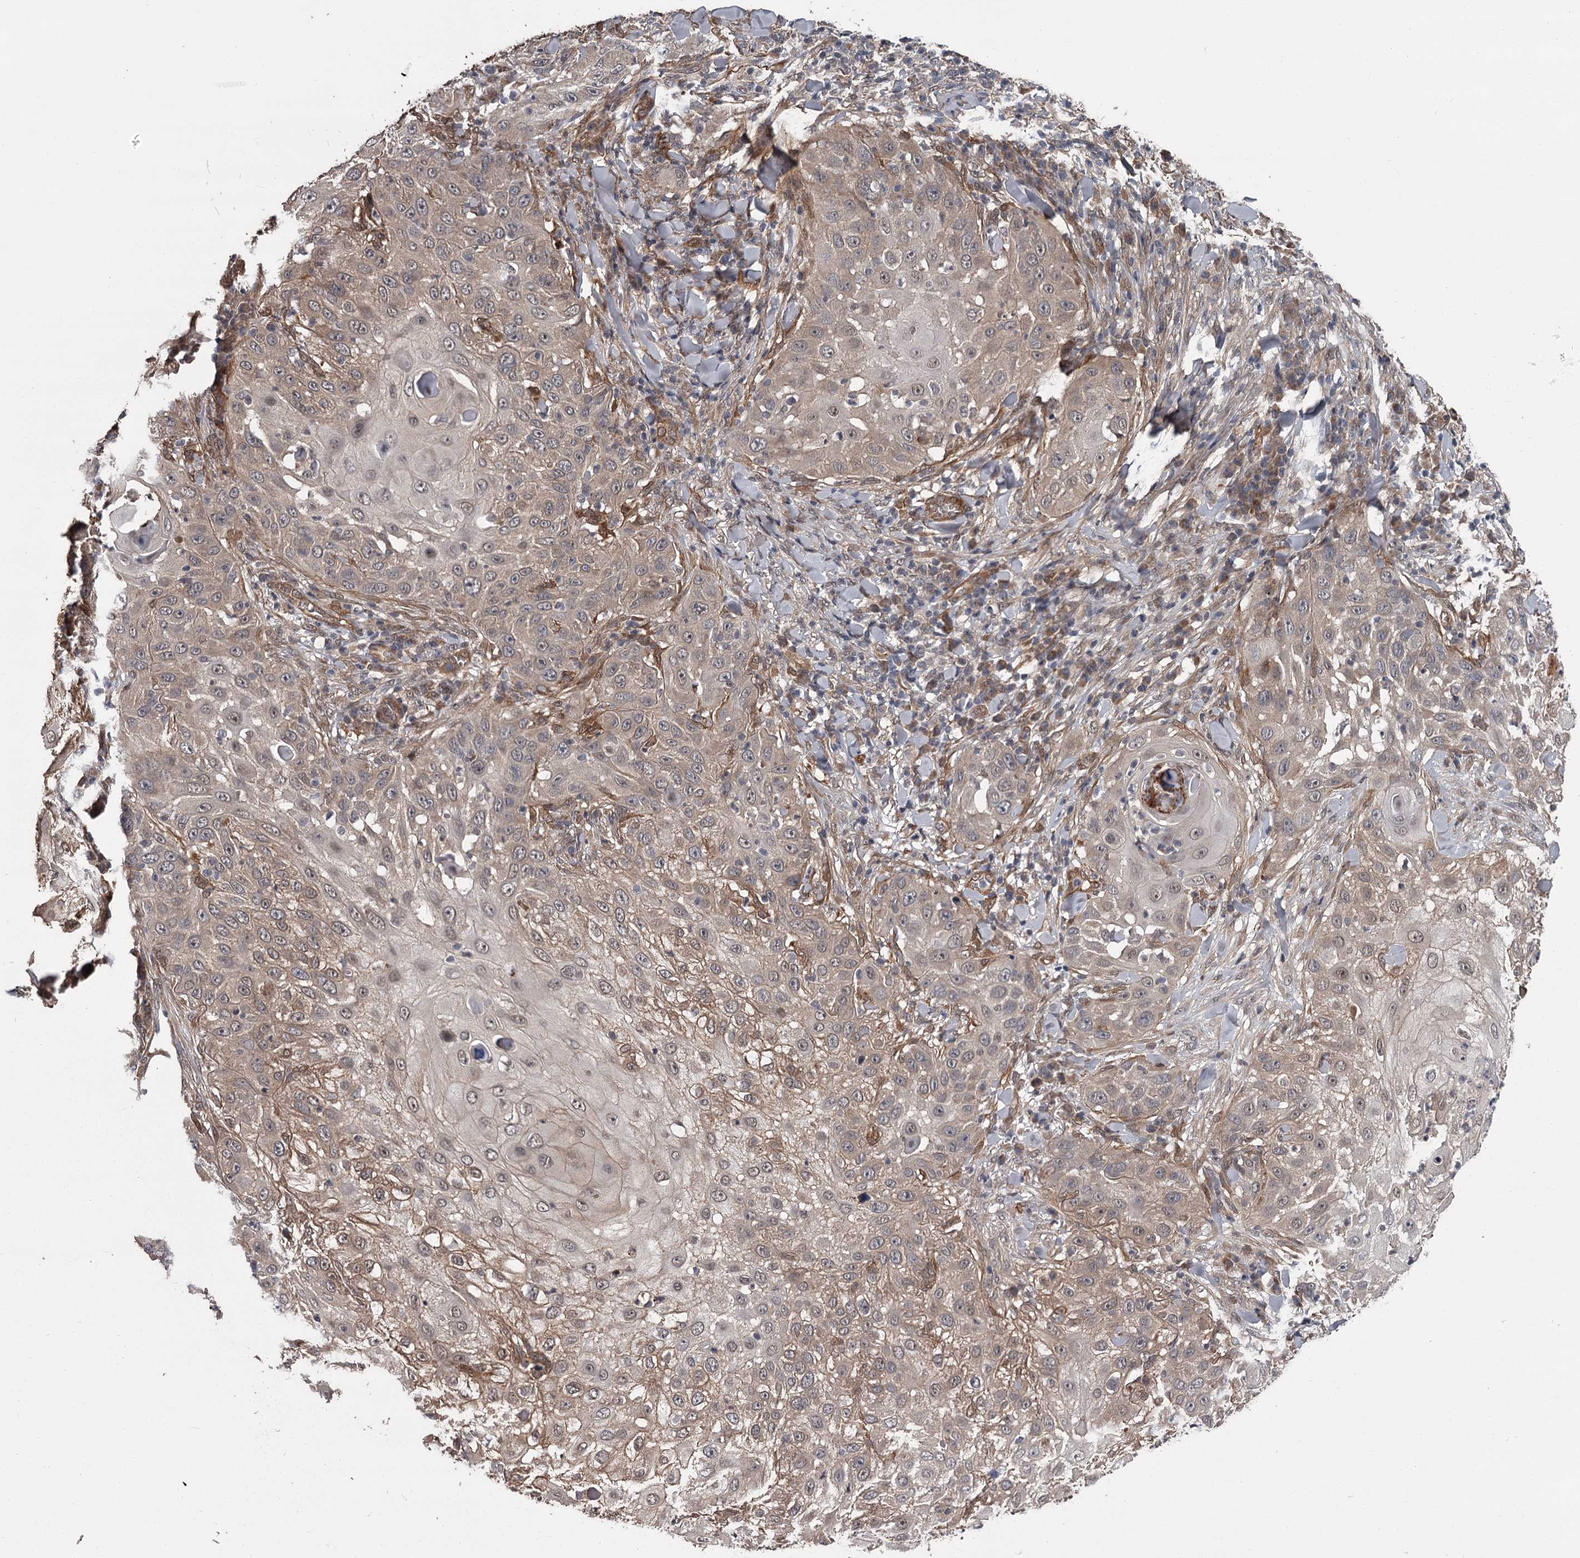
{"staining": {"intensity": "weak", "quantity": "<25%", "location": "cytoplasmic/membranous"}, "tissue": "skin cancer", "cell_type": "Tumor cells", "image_type": "cancer", "snomed": [{"axis": "morphology", "description": "Squamous cell carcinoma, NOS"}, {"axis": "topography", "description": "Skin"}], "caption": "The image demonstrates no significant positivity in tumor cells of skin cancer.", "gene": "CDC42EP2", "patient": {"sex": "female", "age": 44}}